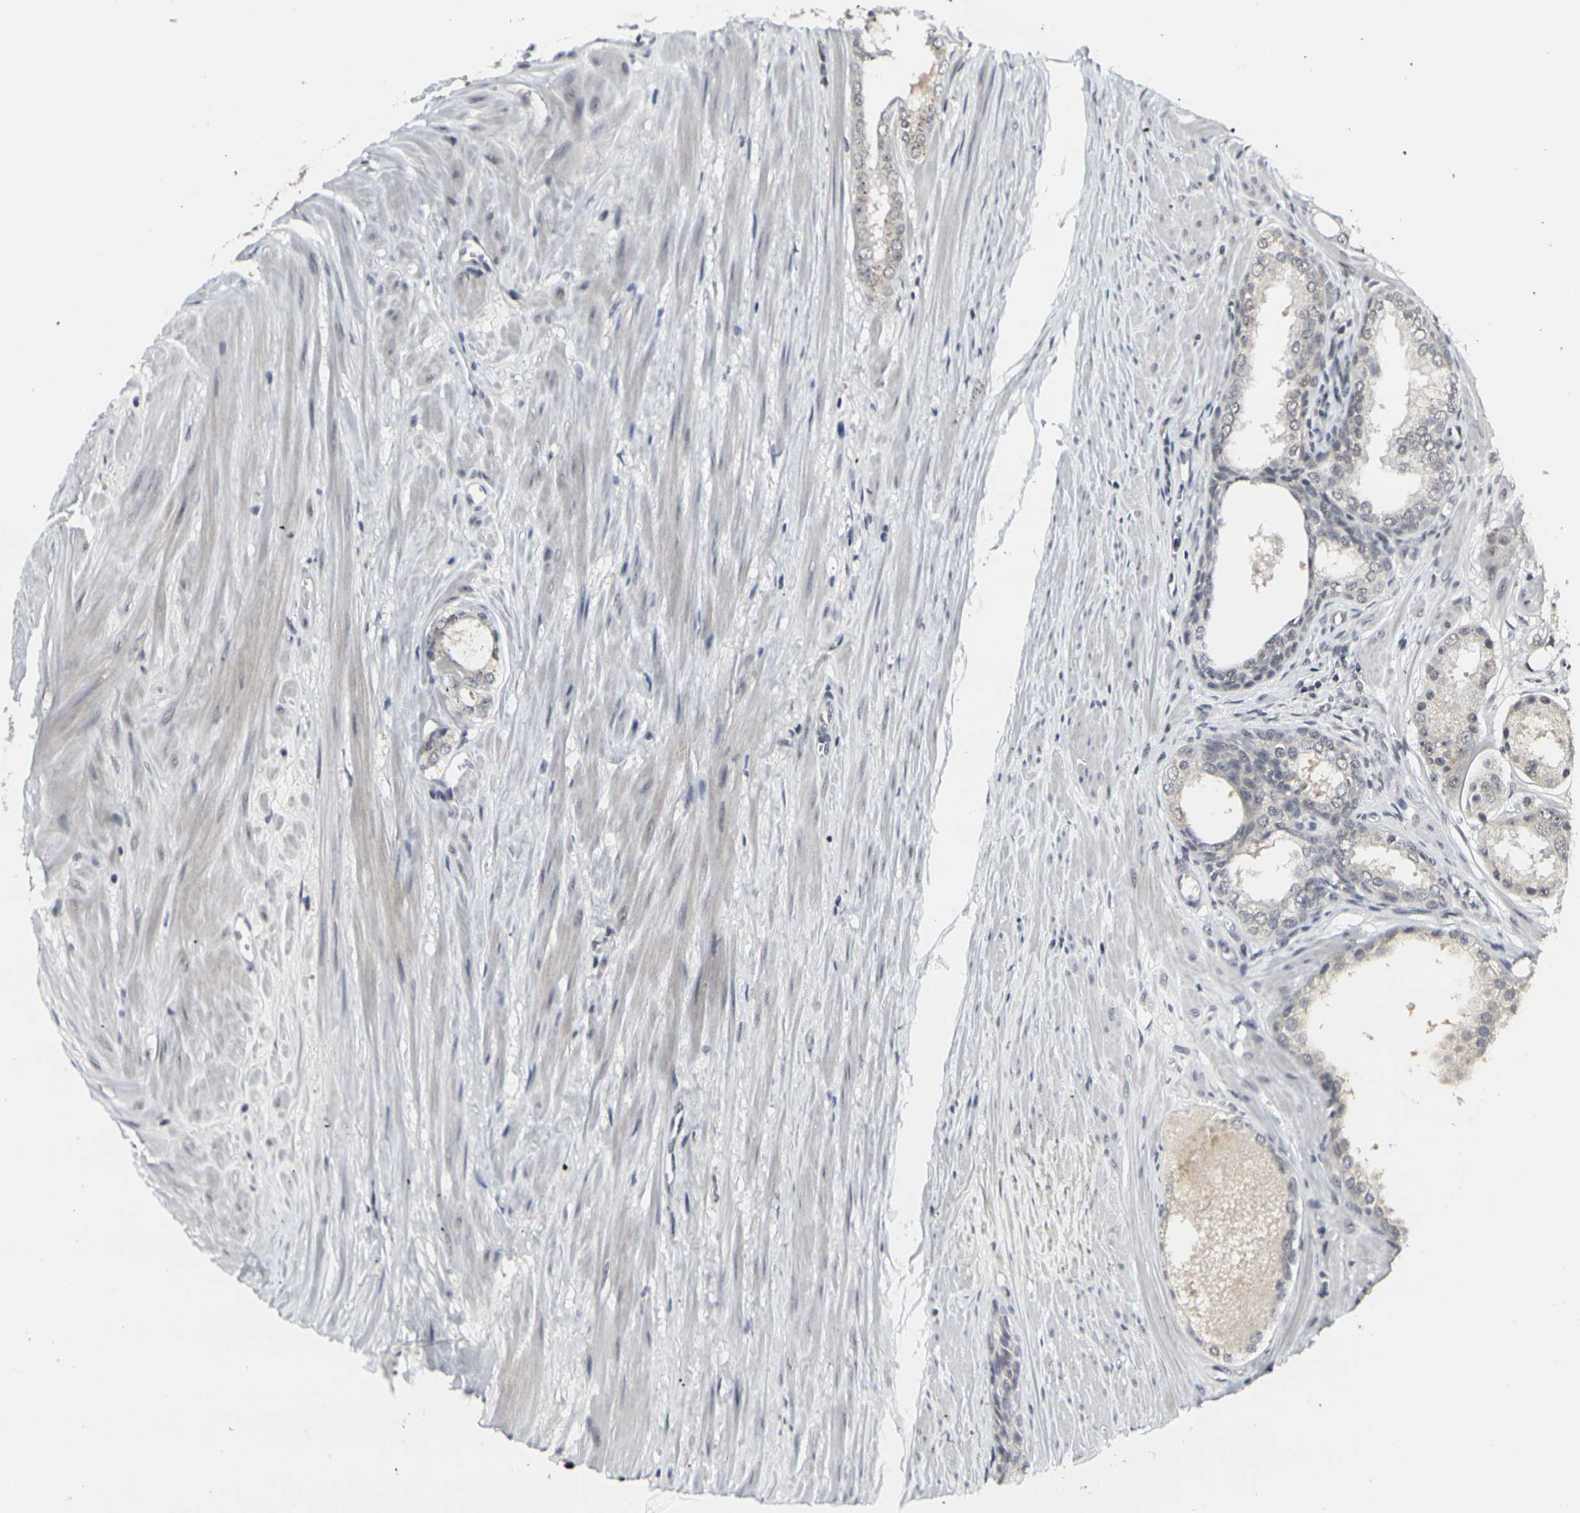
{"staining": {"intensity": "negative", "quantity": "none", "location": "none"}, "tissue": "prostate cancer", "cell_type": "Tumor cells", "image_type": "cancer", "snomed": [{"axis": "morphology", "description": "Adenocarcinoma, Low grade"}, {"axis": "topography", "description": "Prostate"}], "caption": "An image of prostate adenocarcinoma (low-grade) stained for a protein displays no brown staining in tumor cells.", "gene": "GPR19", "patient": {"sex": "male", "age": 57}}